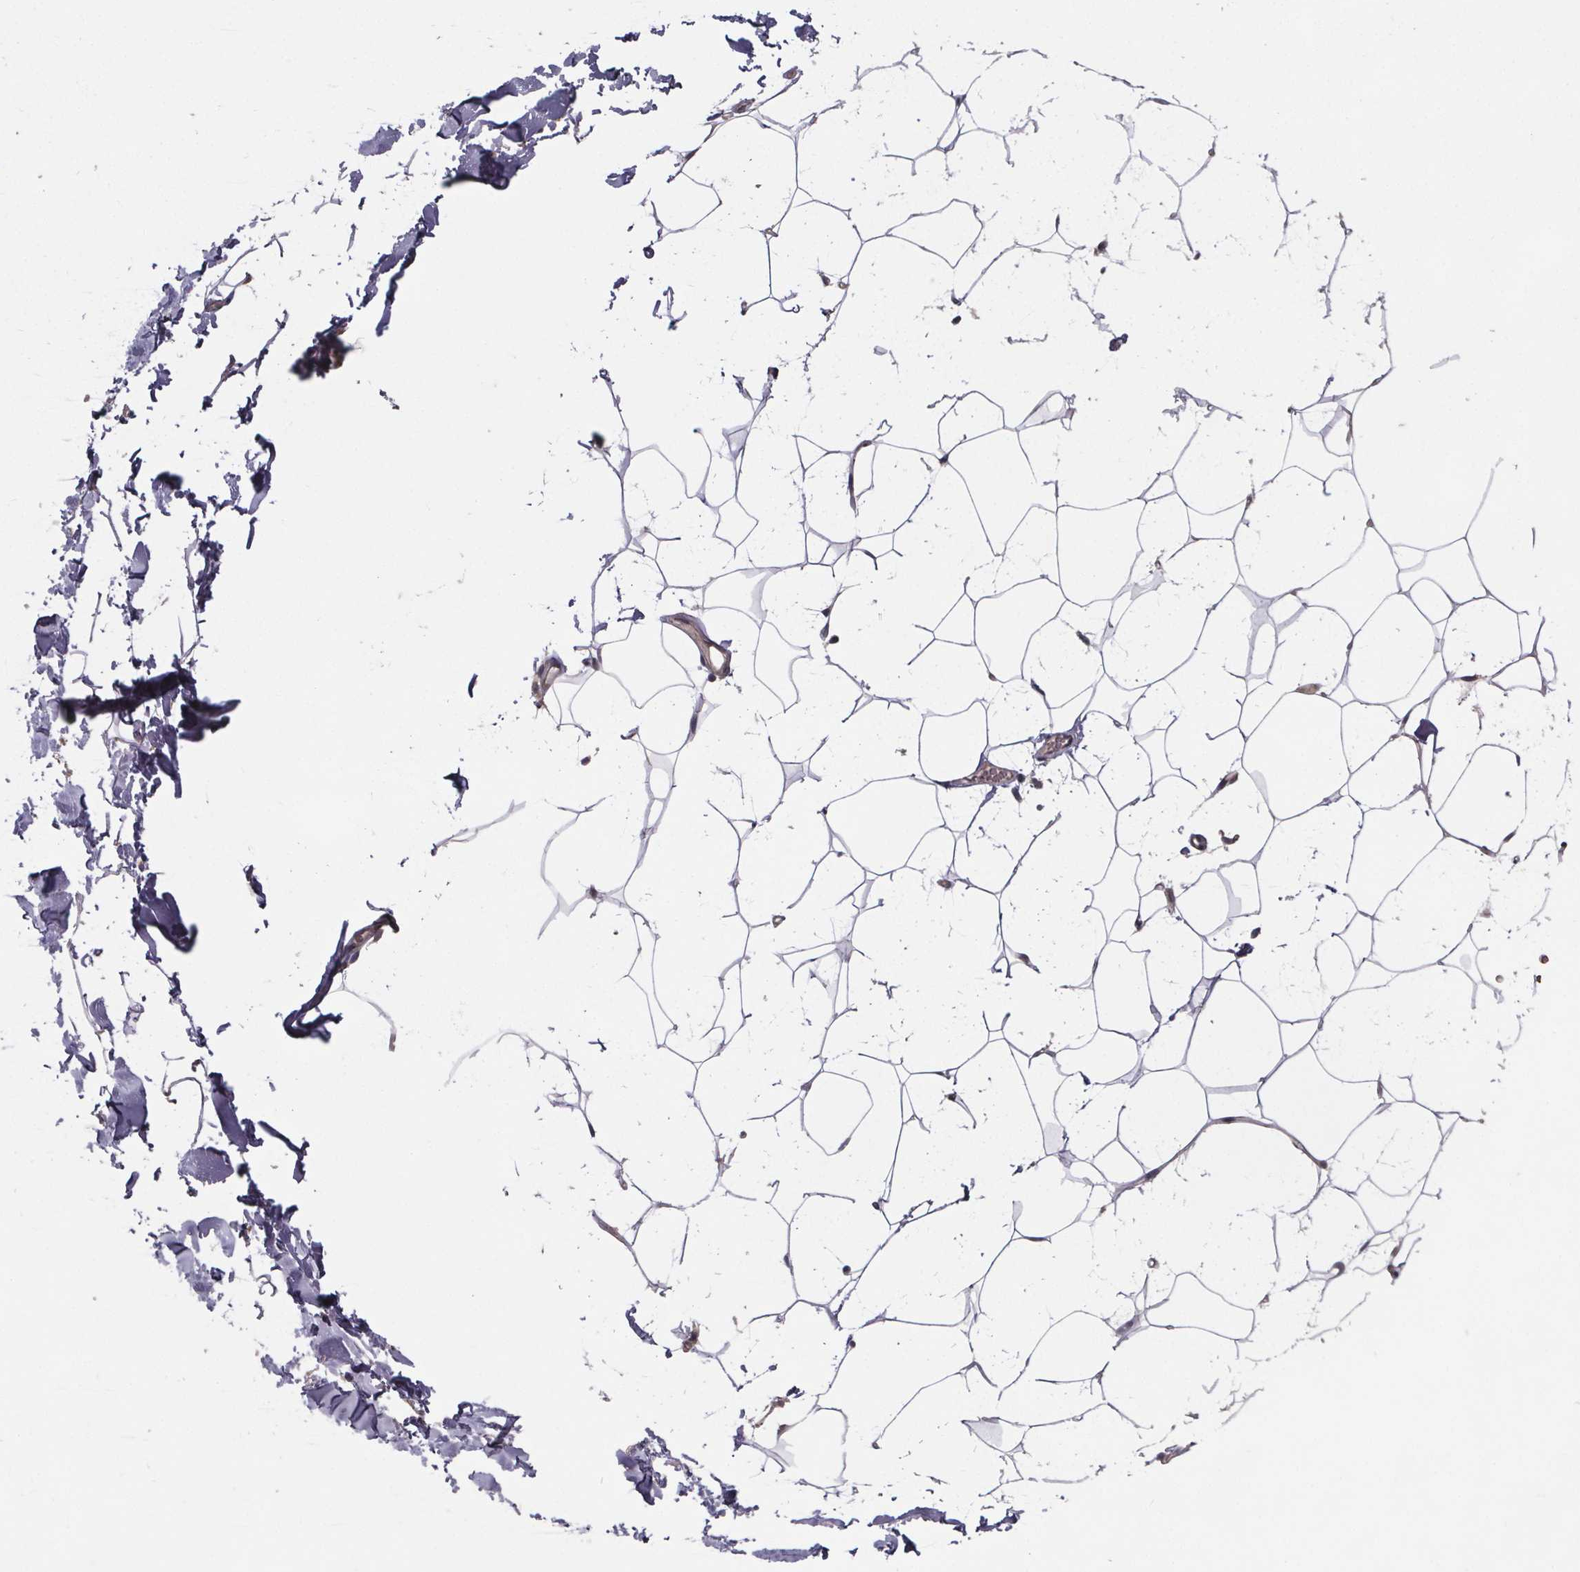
{"staining": {"intensity": "weak", "quantity": ">75%", "location": "cytoplasmic/membranous"}, "tissue": "breast", "cell_type": "Adipocytes", "image_type": "normal", "snomed": [{"axis": "morphology", "description": "Normal tissue, NOS"}, {"axis": "topography", "description": "Breast"}], "caption": "A histopathology image showing weak cytoplasmic/membranous staining in about >75% of adipocytes in normal breast, as visualized by brown immunohistochemical staining.", "gene": "SAT1", "patient": {"sex": "female", "age": 32}}